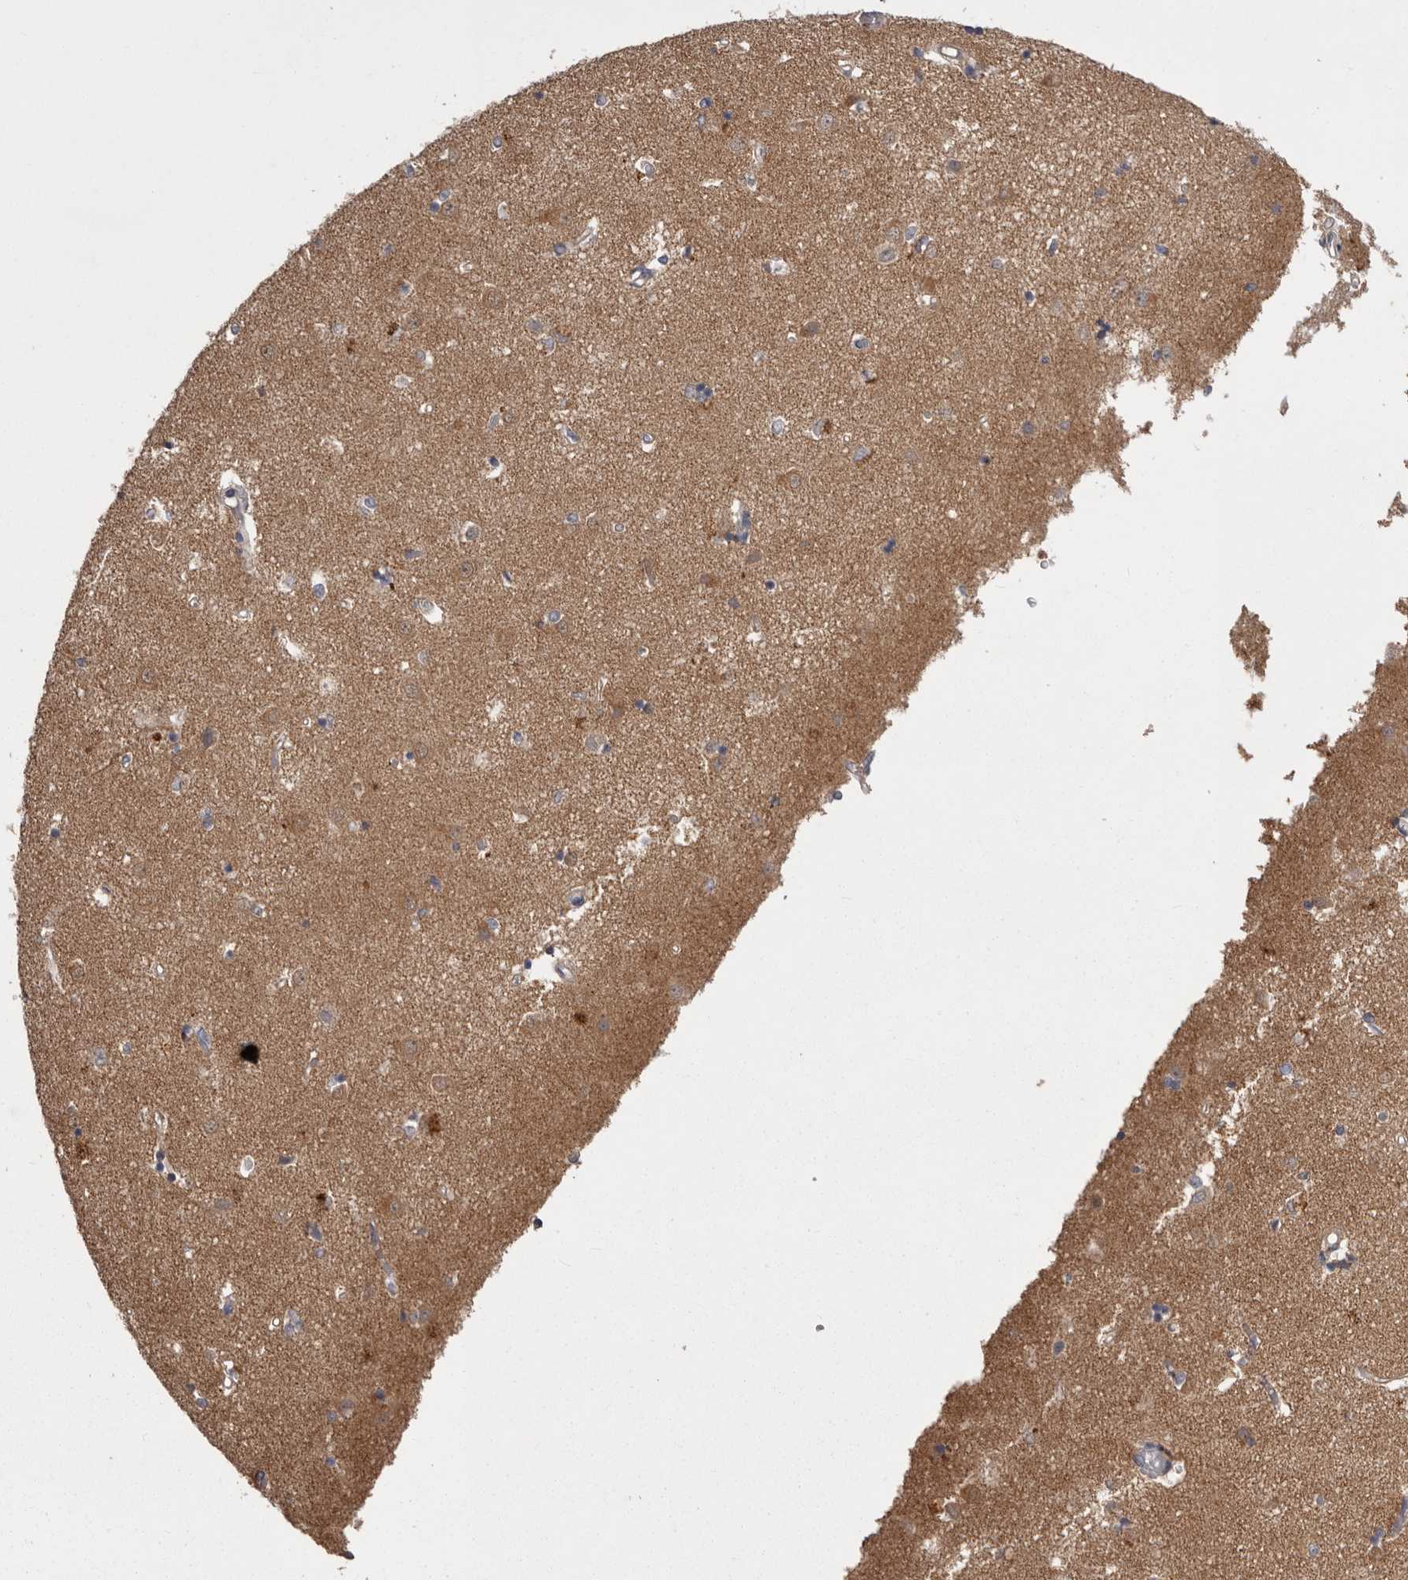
{"staining": {"intensity": "moderate", "quantity": "<25%", "location": "cytoplasmic/membranous"}, "tissue": "caudate", "cell_type": "Glial cells", "image_type": "normal", "snomed": [{"axis": "morphology", "description": "Normal tissue, NOS"}, {"axis": "topography", "description": "Lateral ventricle wall"}], "caption": "The histopathology image exhibits immunohistochemical staining of benign caudate. There is moderate cytoplasmic/membranous expression is identified in approximately <25% of glial cells. Nuclei are stained in blue.", "gene": "WDR47", "patient": {"sex": "male", "age": 45}}